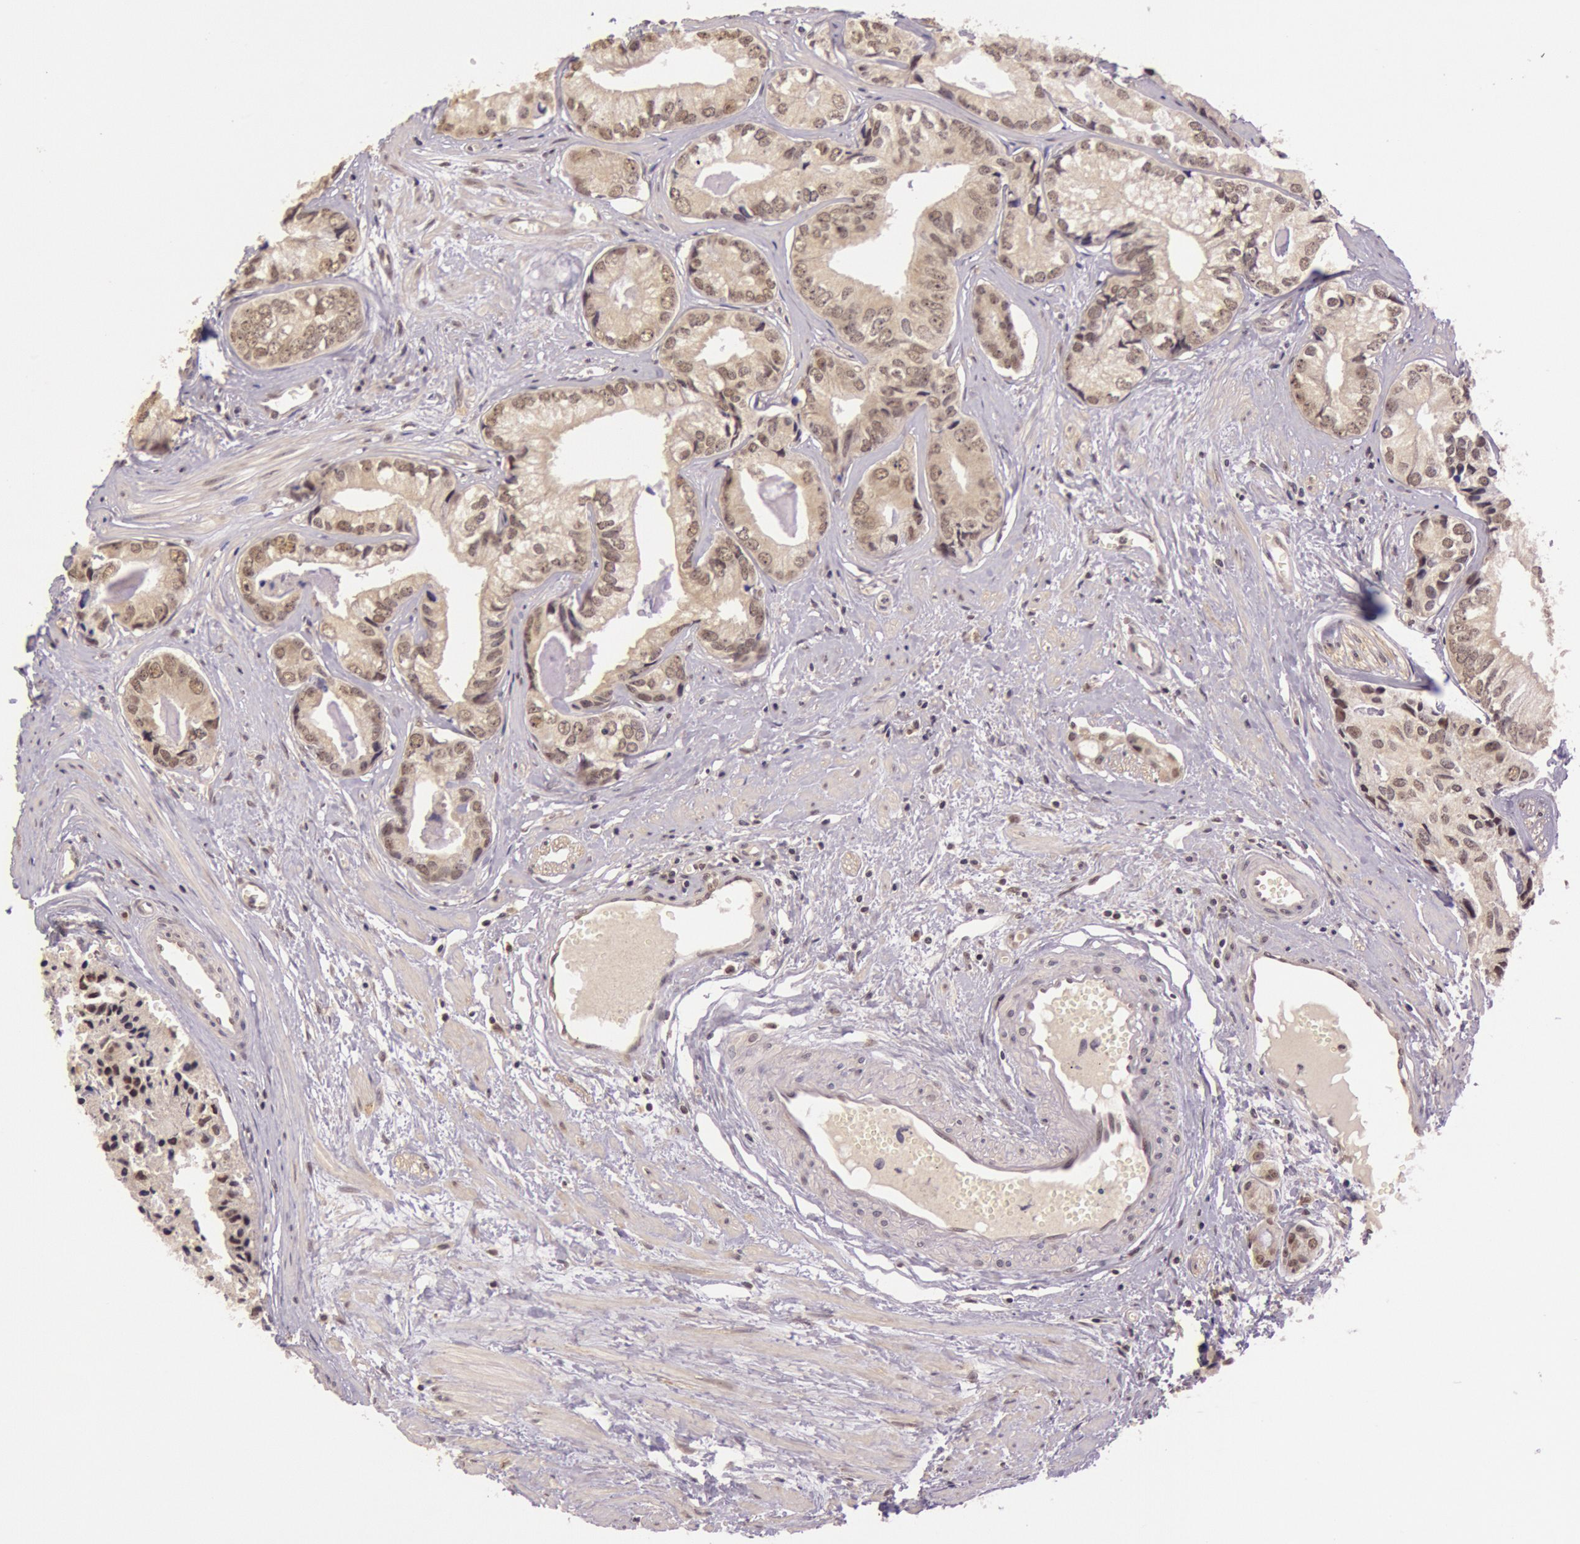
{"staining": {"intensity": "weak", "quantity": "25%-75%", "location": "cytoplasmic/membranous"}, "tissue": "prostate cancer", "cell_type": "Tumor cells", "image_type": "cancer", "snomed": [{"axis": "morphology", "description": "Adenocarcinoma, High grade"}, {"axis": "topography", "description": "Prostate"}], "caption": "This image demonstrates adenocarcinoma (high-grade) (prostate) stained with IHC to label a protein in brown. The cytoplasmic/membranous of tumor cells show weak positivity for the protein. Nuclei are counter-stained blue.", "gene": "RTL10", "patient": {"sex": "male", "age": 56}}